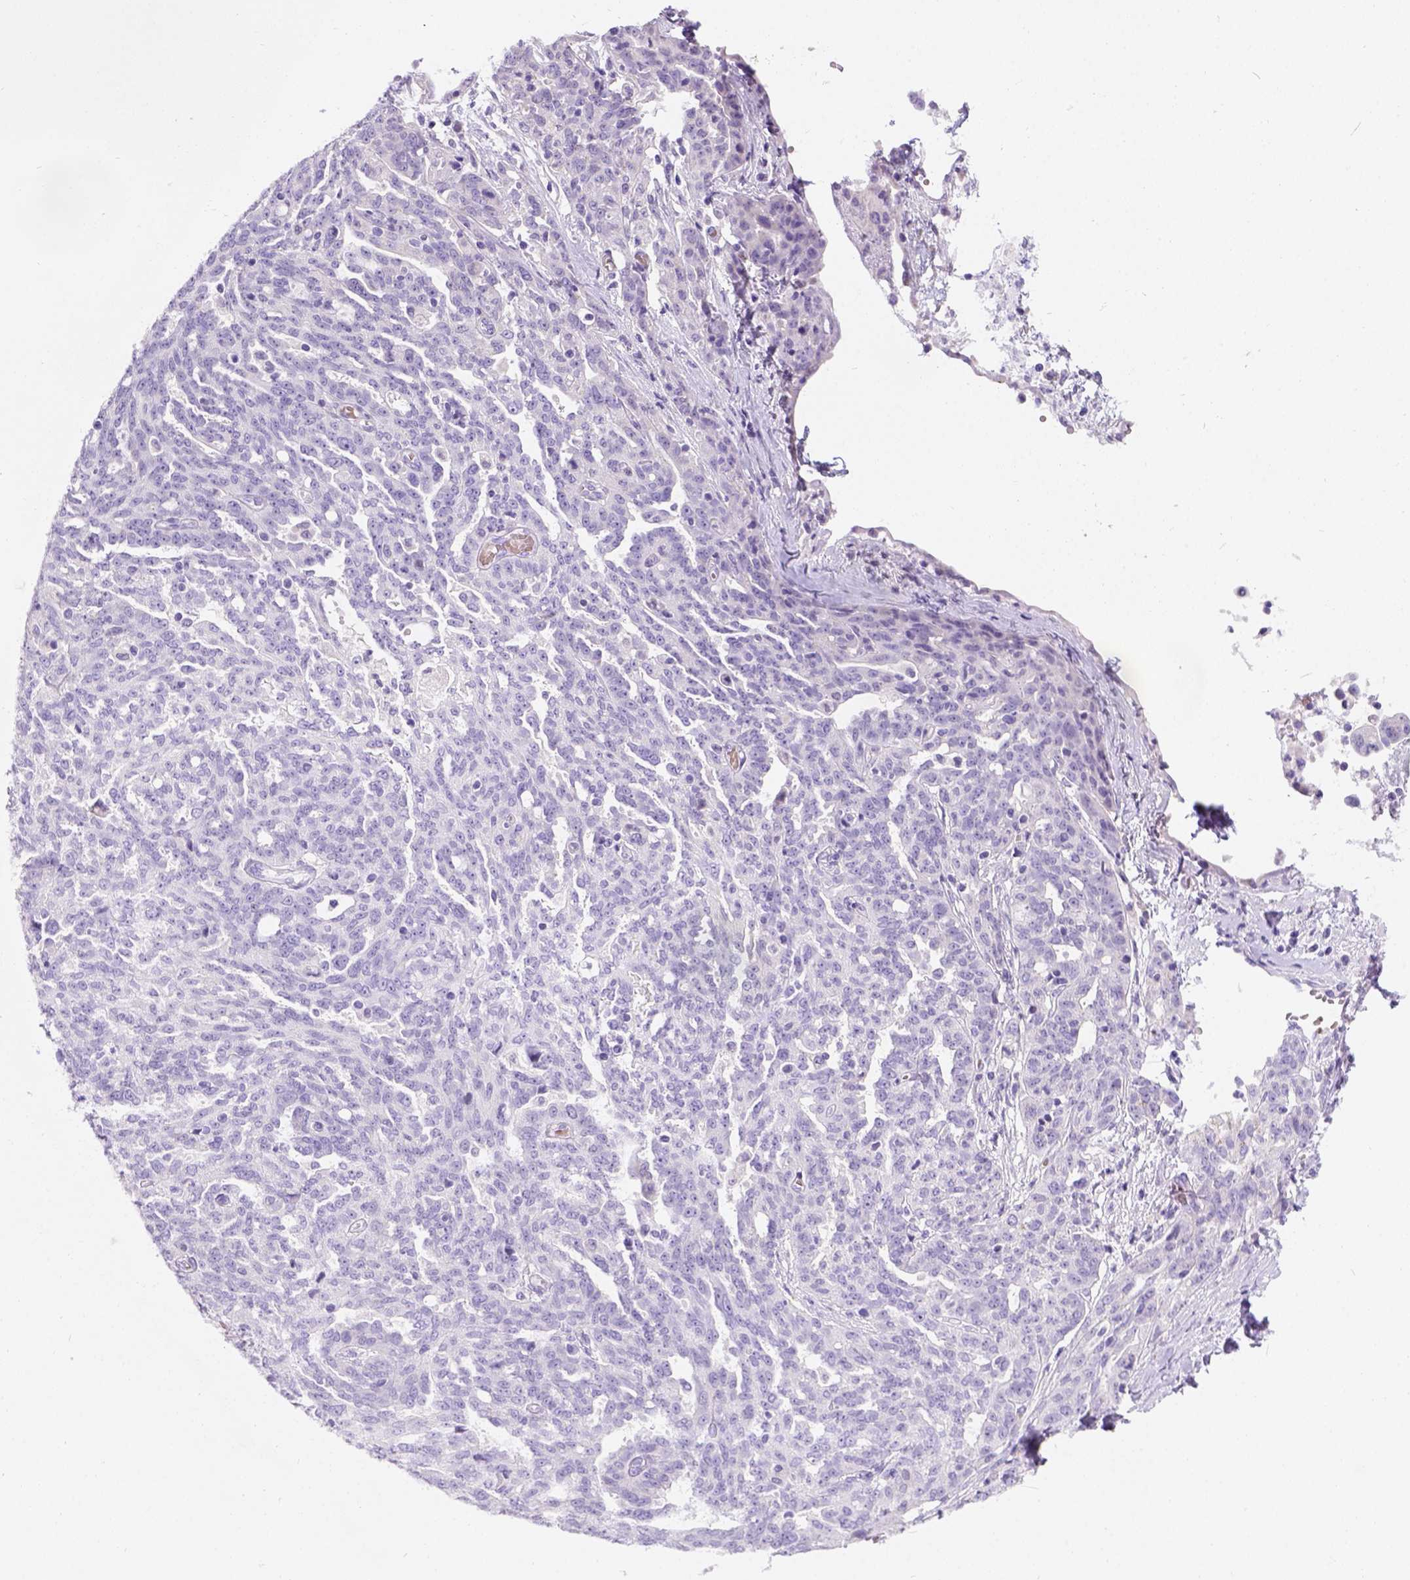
{"staining": {"intensity": "negative", "quantity": "none", "location": "none"}, "tissue": "ovarian cancer", "cell_type": "Tumor cells", "image_type": "cancer", "snomed": [{"axis": "morphology", "description": "Cystadenocarcinoma, serous, NOS"}, {"axis": "topography", "description": "Ovary"}], "caption": "High magnification brightfield microscopy of ovarian cancer (serous cystadenocarcinoma) stained with DAB (3,3'-diaminobenzidine) (brown) and counterstained with hematoxylin (blue): tumor cells show no significant expression.", "gene": "PHF7", "patient": {"sex": "female", "age": 67}}